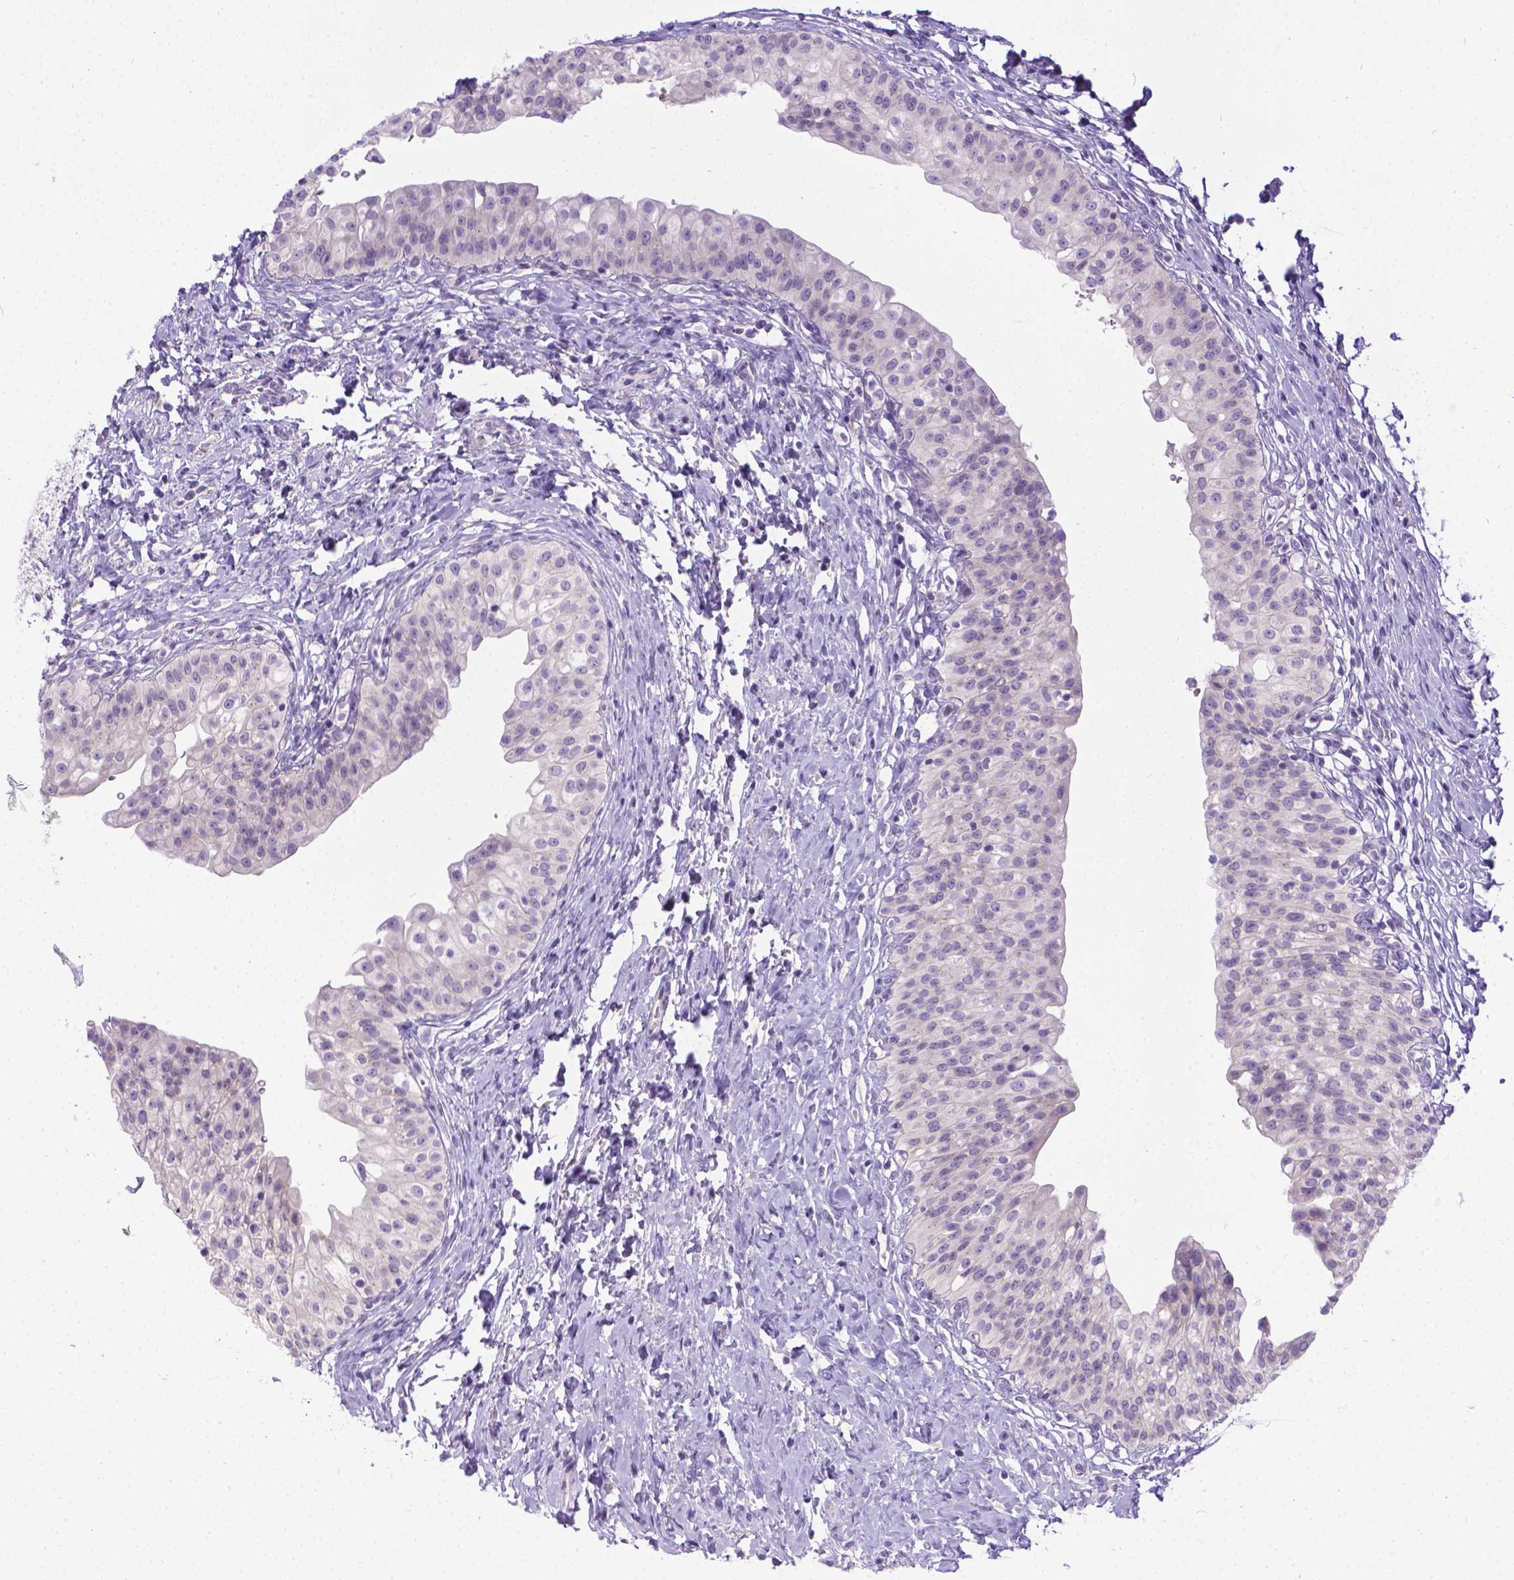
{"staining": {"intensity": "negative", "quantity": "none", "location": "none"}, "tissue": "urinary bladder", "cell_type": "Urothelial cells", "image_type": "normal", "snomed": [{"axis": "morphology", "description": "Normal tissue, NOS"}, {"axis": "topography", "description": "Urinary bladder"}], "caption": "High power microscopy photomicrograph of an immunohistochemistry (IHC) image of benign urinary bladder, revealing no significant staining in urothelial cells.", "gene": "TTLL6", "patient": {"sex": "male", "age": 76}}